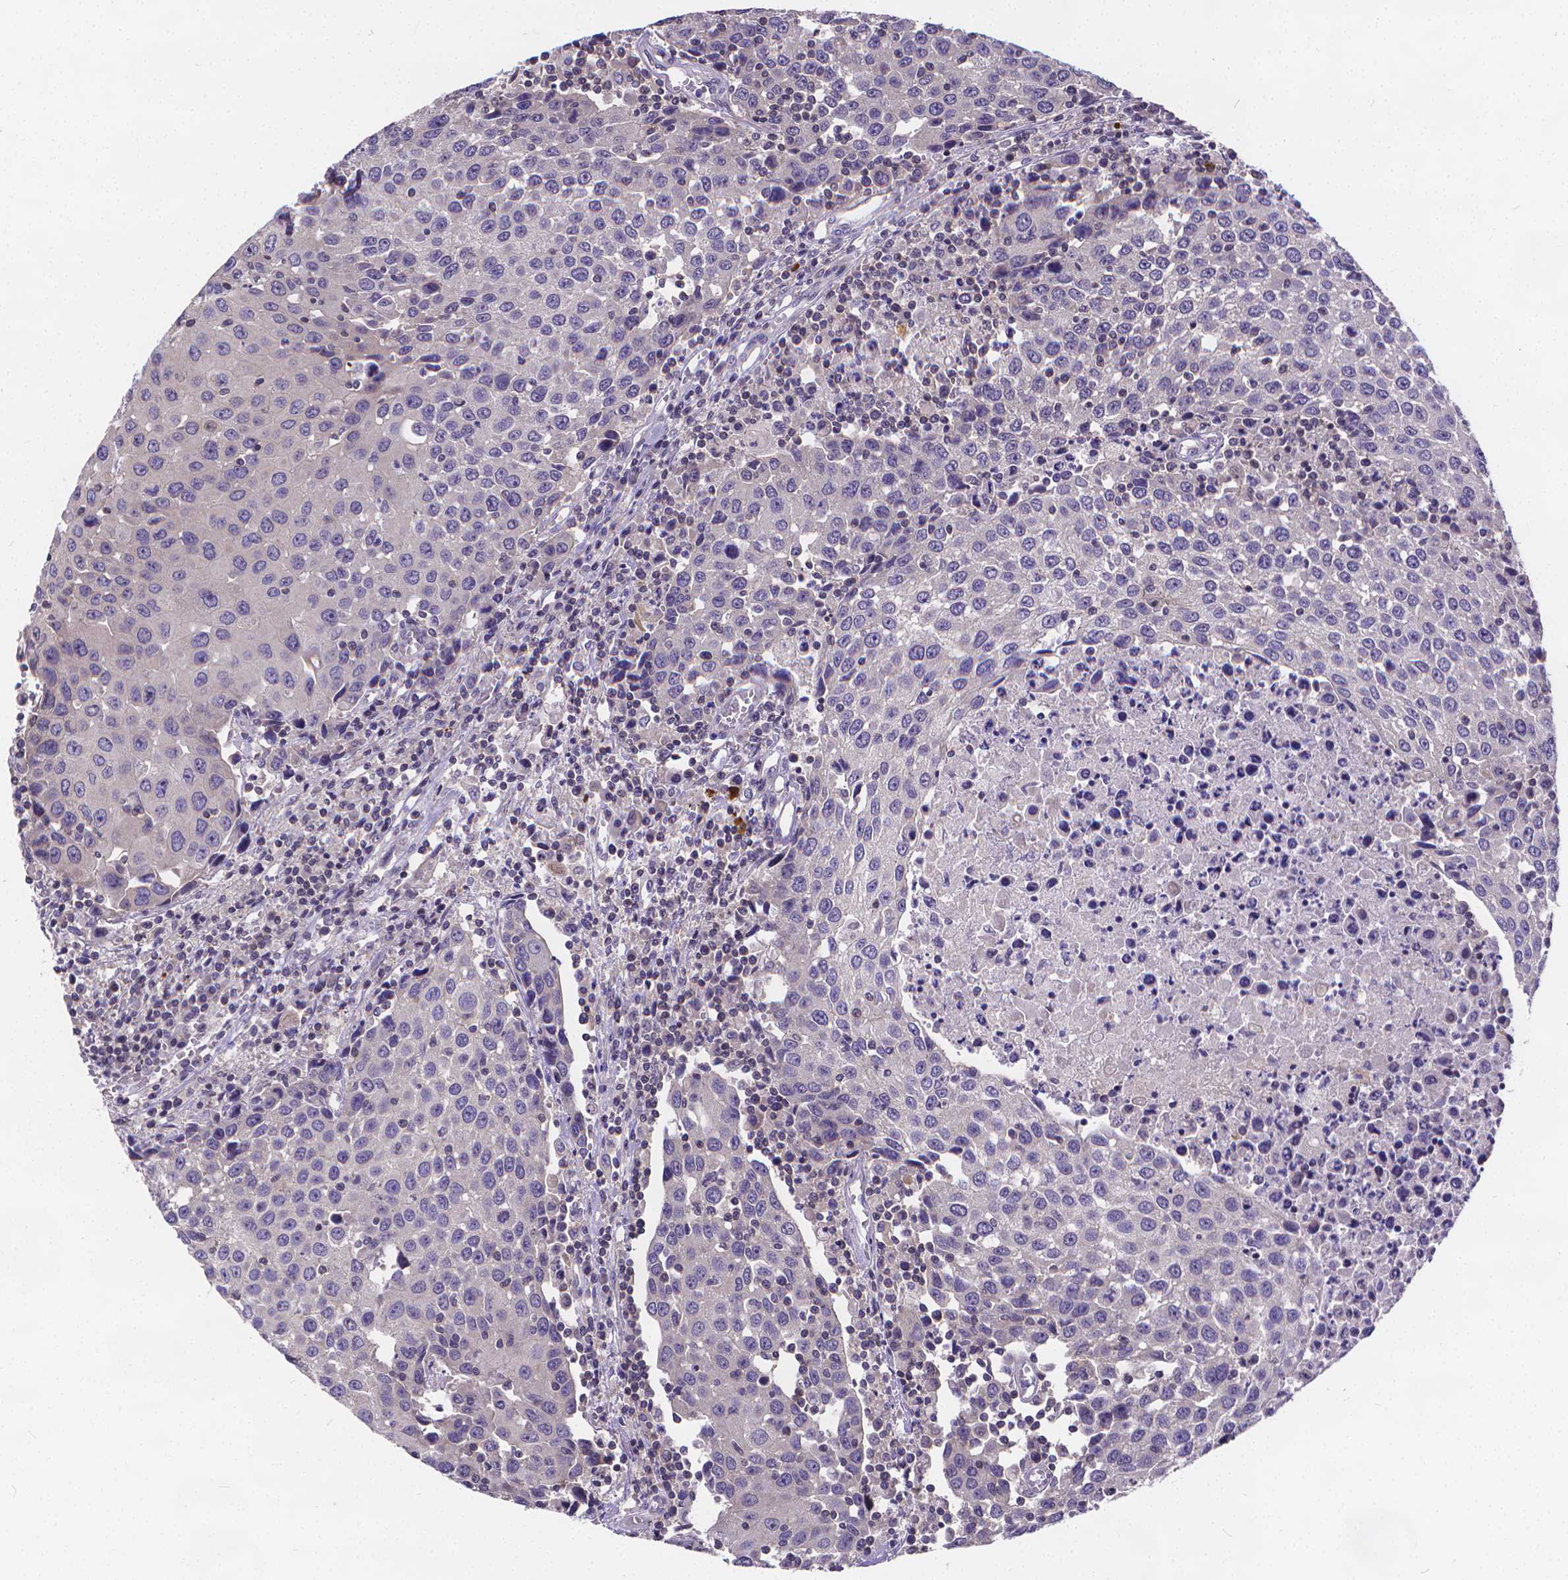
{"staining": {"intensity": "negative", "quantity": "none", "location": "none"}, "tissue": "urothelial cancer", "cell_type": "Tumor cells", "image_type": "cancer", "snomed": [{"axis": "morphology", "description": "Urothelial carcinoma, High grade"}, {"axis": "topography", "description": "Urinary bladder"}], "caption": "Tumor cells are negative for brown protein staining in urothelial carcinoma (high-grade).", "gene": "GLRB", "patient": {"sex": "female", "age": 85}}